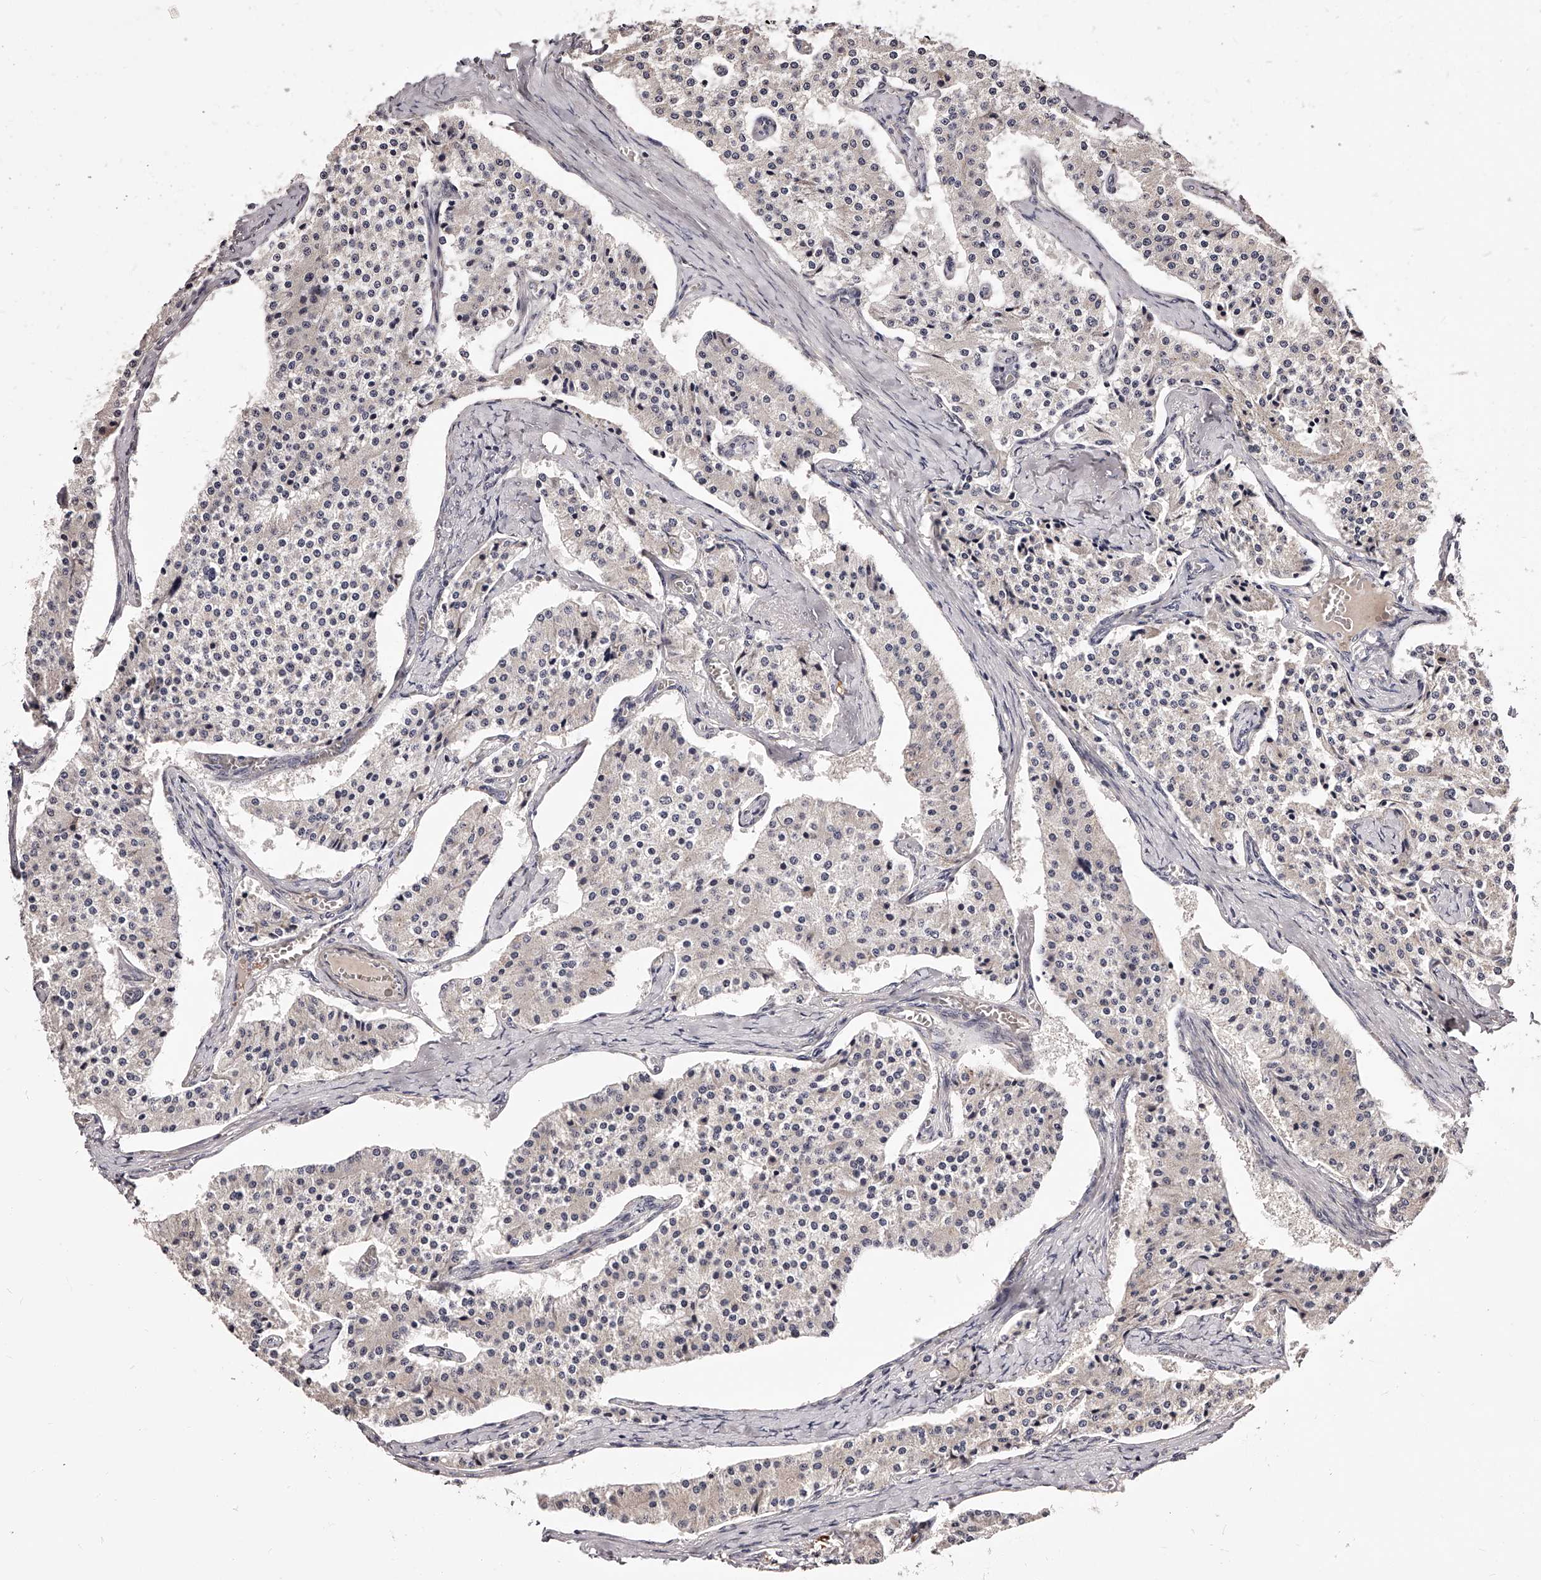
{"staining": {"intensity": "negative", "quantity": "none", "location": "none"}, "tissue": "carcinoid", "cell_type": "Tumor cells", "image_type": "cancer", "snomed": [{"axis": "morphology", "description": "Carcinoid, malignant, NOS"}, {"axis": "topography", "description": "Colon"}], "caption": "An image of malignant carcinoid stained for a protein displays no brown staining in tumor cells. (DAB (3,3'-diaminobenzidine) immunohistochemistry visualized using brightfield microscopy, high magnification).", "gene": "ZNF502", "patient": {"sex": "female", "age": 52}}